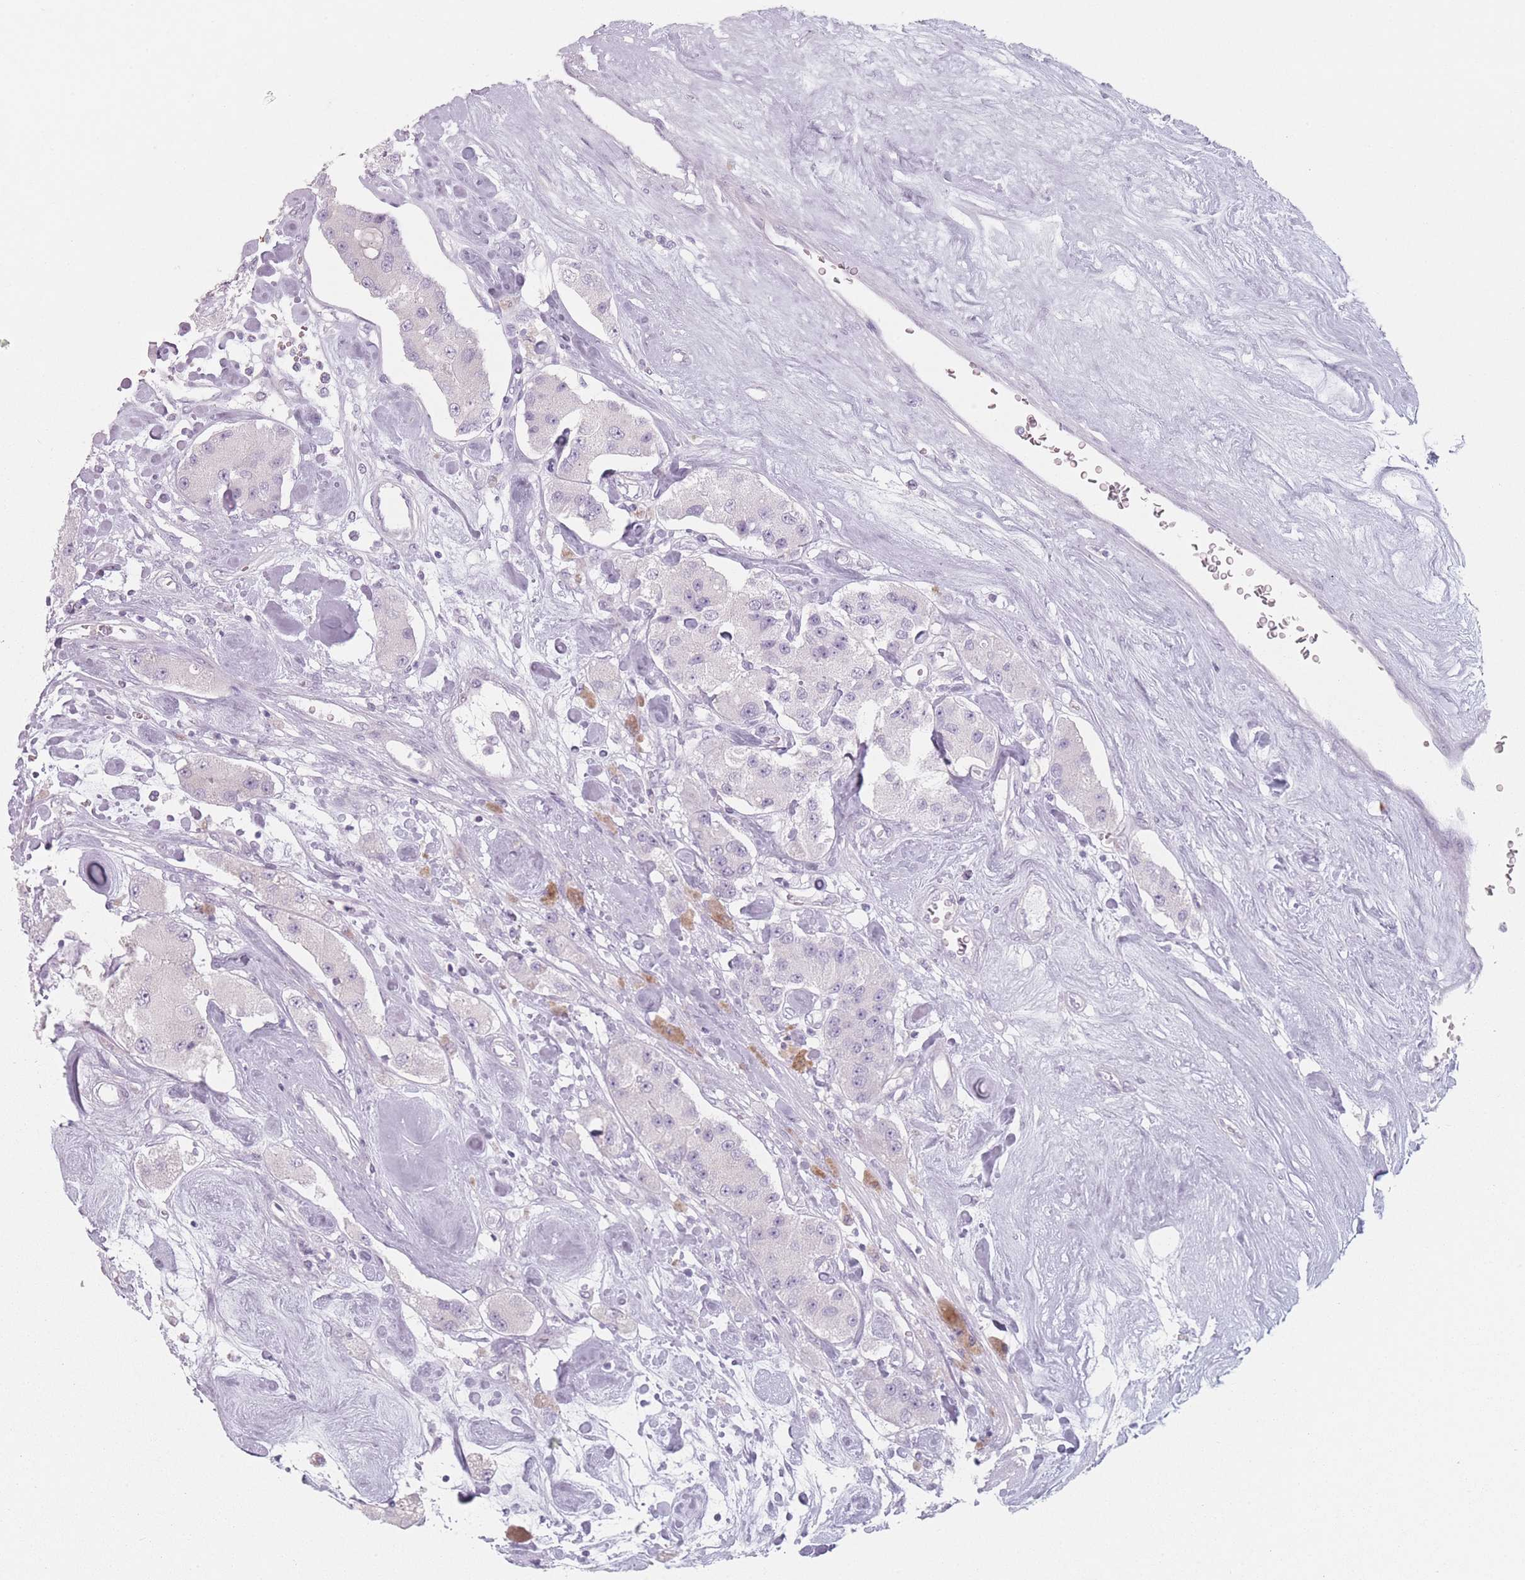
{"staining": {"intensity": "negative", "quantity": "none", "location": "none"}, "tissue": "carcinoid", "cell_type": "Tumor cells", "image_type": "cancer", "snomed": [{"axis": "morphology", "description": "Carcinoid, malignant, NOS"}, {"axis": "topography", "description": "Pancreas"}], "caption": "Protein analysis of carcinoid (malignant) exhibits no significant expression in tumor cells.", "gene": "RNF4", "patient": {"sex": "male", "age": 41}}